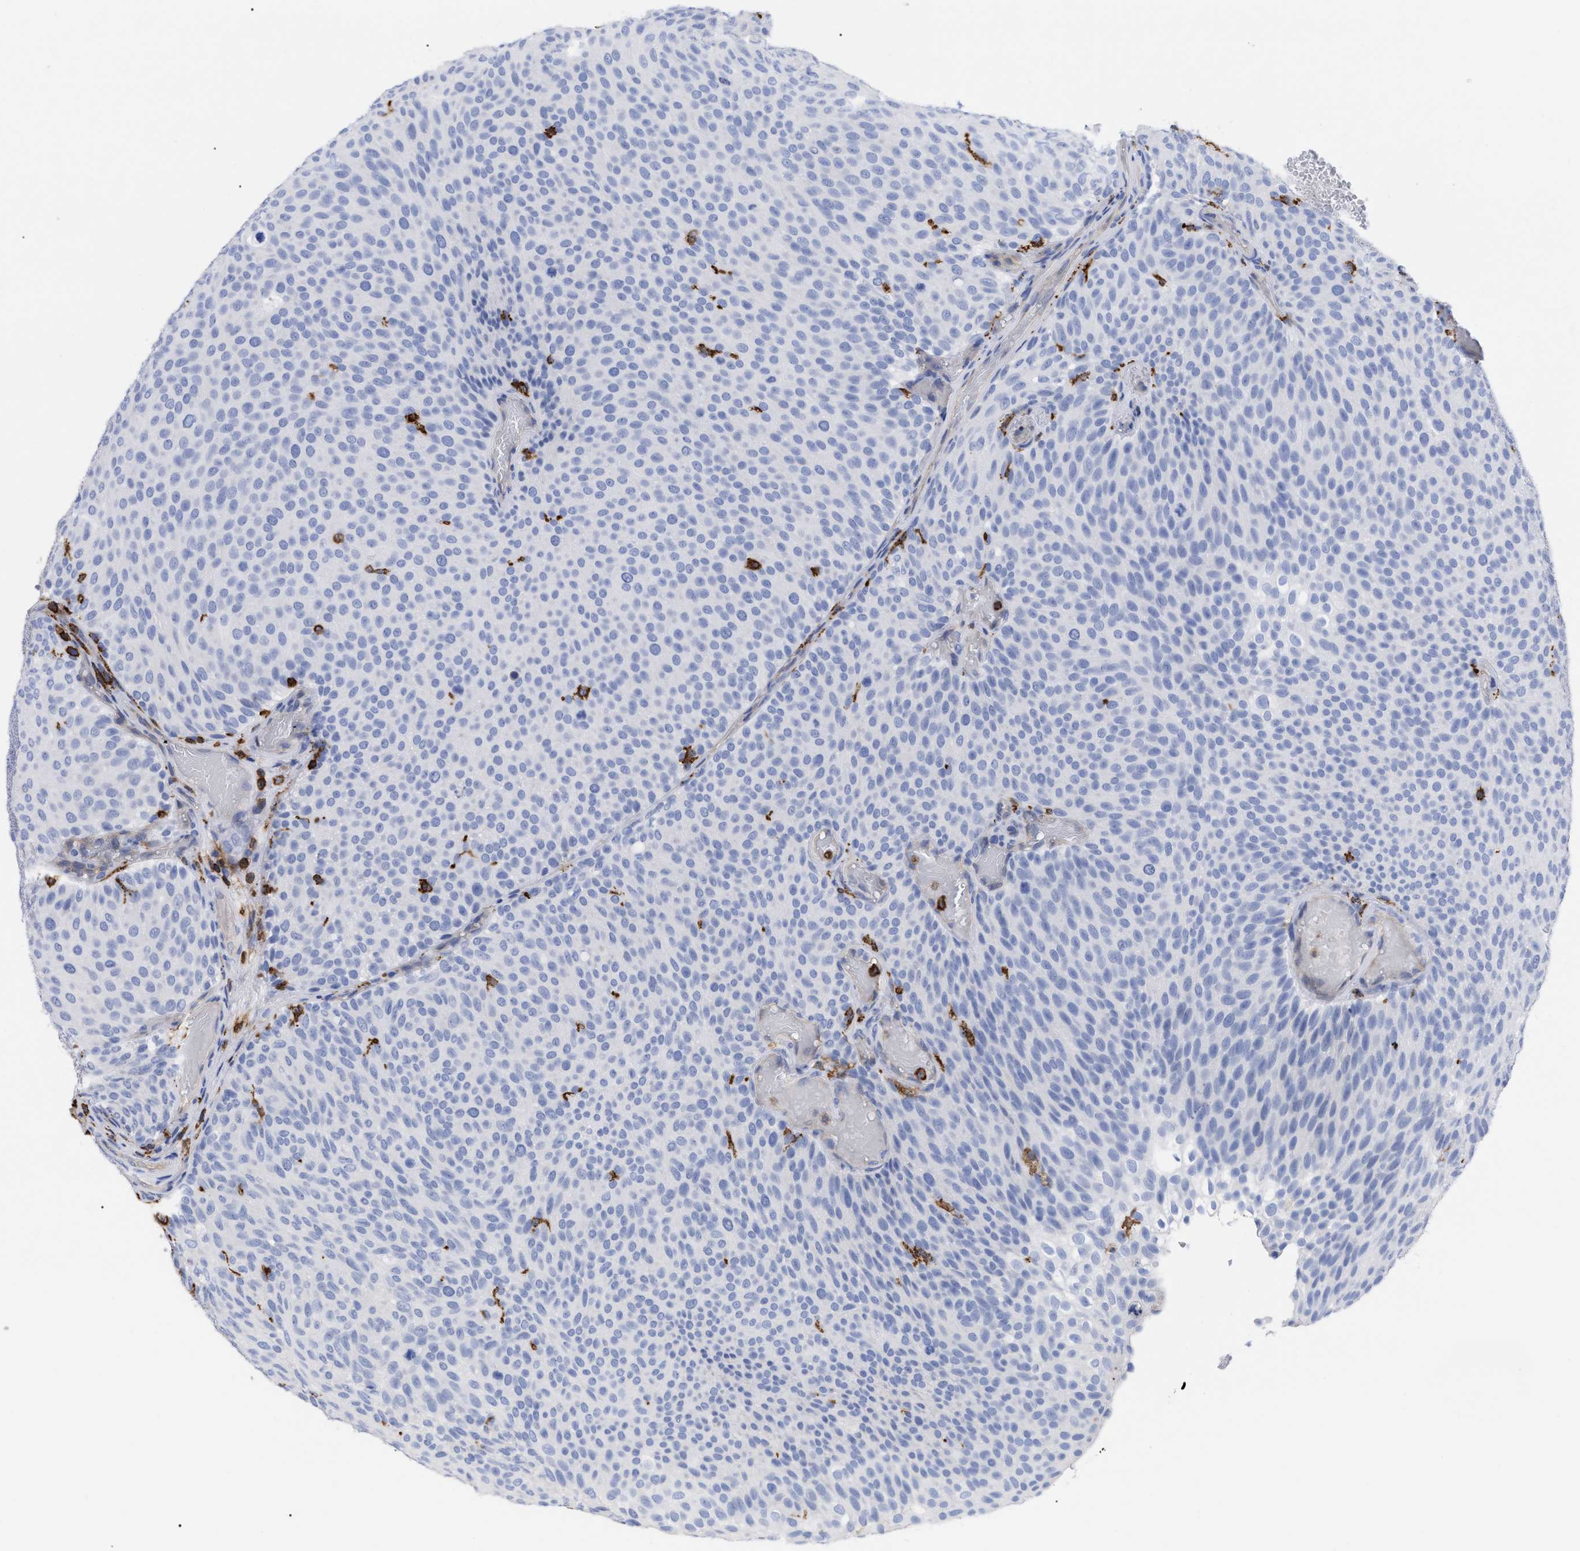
{"staining": {"intensity": "negative", "quantity": "none", "location": "none"}, "tissue": "urothelial cancer", "cell_type": "Tumor cells", "image_type": "cancer", "snomed": [{"axis": "morphology", "description": "Urothelial carcinoma, Low grade"}, {"axis": "topography", "description": "Urinary bladder"}], "caption": "Micrograph shows no protein expression in tumor cells of urothelial cancer tissue. The staining was performed using DAB (3,3'-diaminobenzidine) to visualize the protein expression in brown, while the nuclei were stained in blue with hematoxylin (Magnification: 20x).", "gene": "HCLS1", "patient": {"sex": "male", "age": 78}}